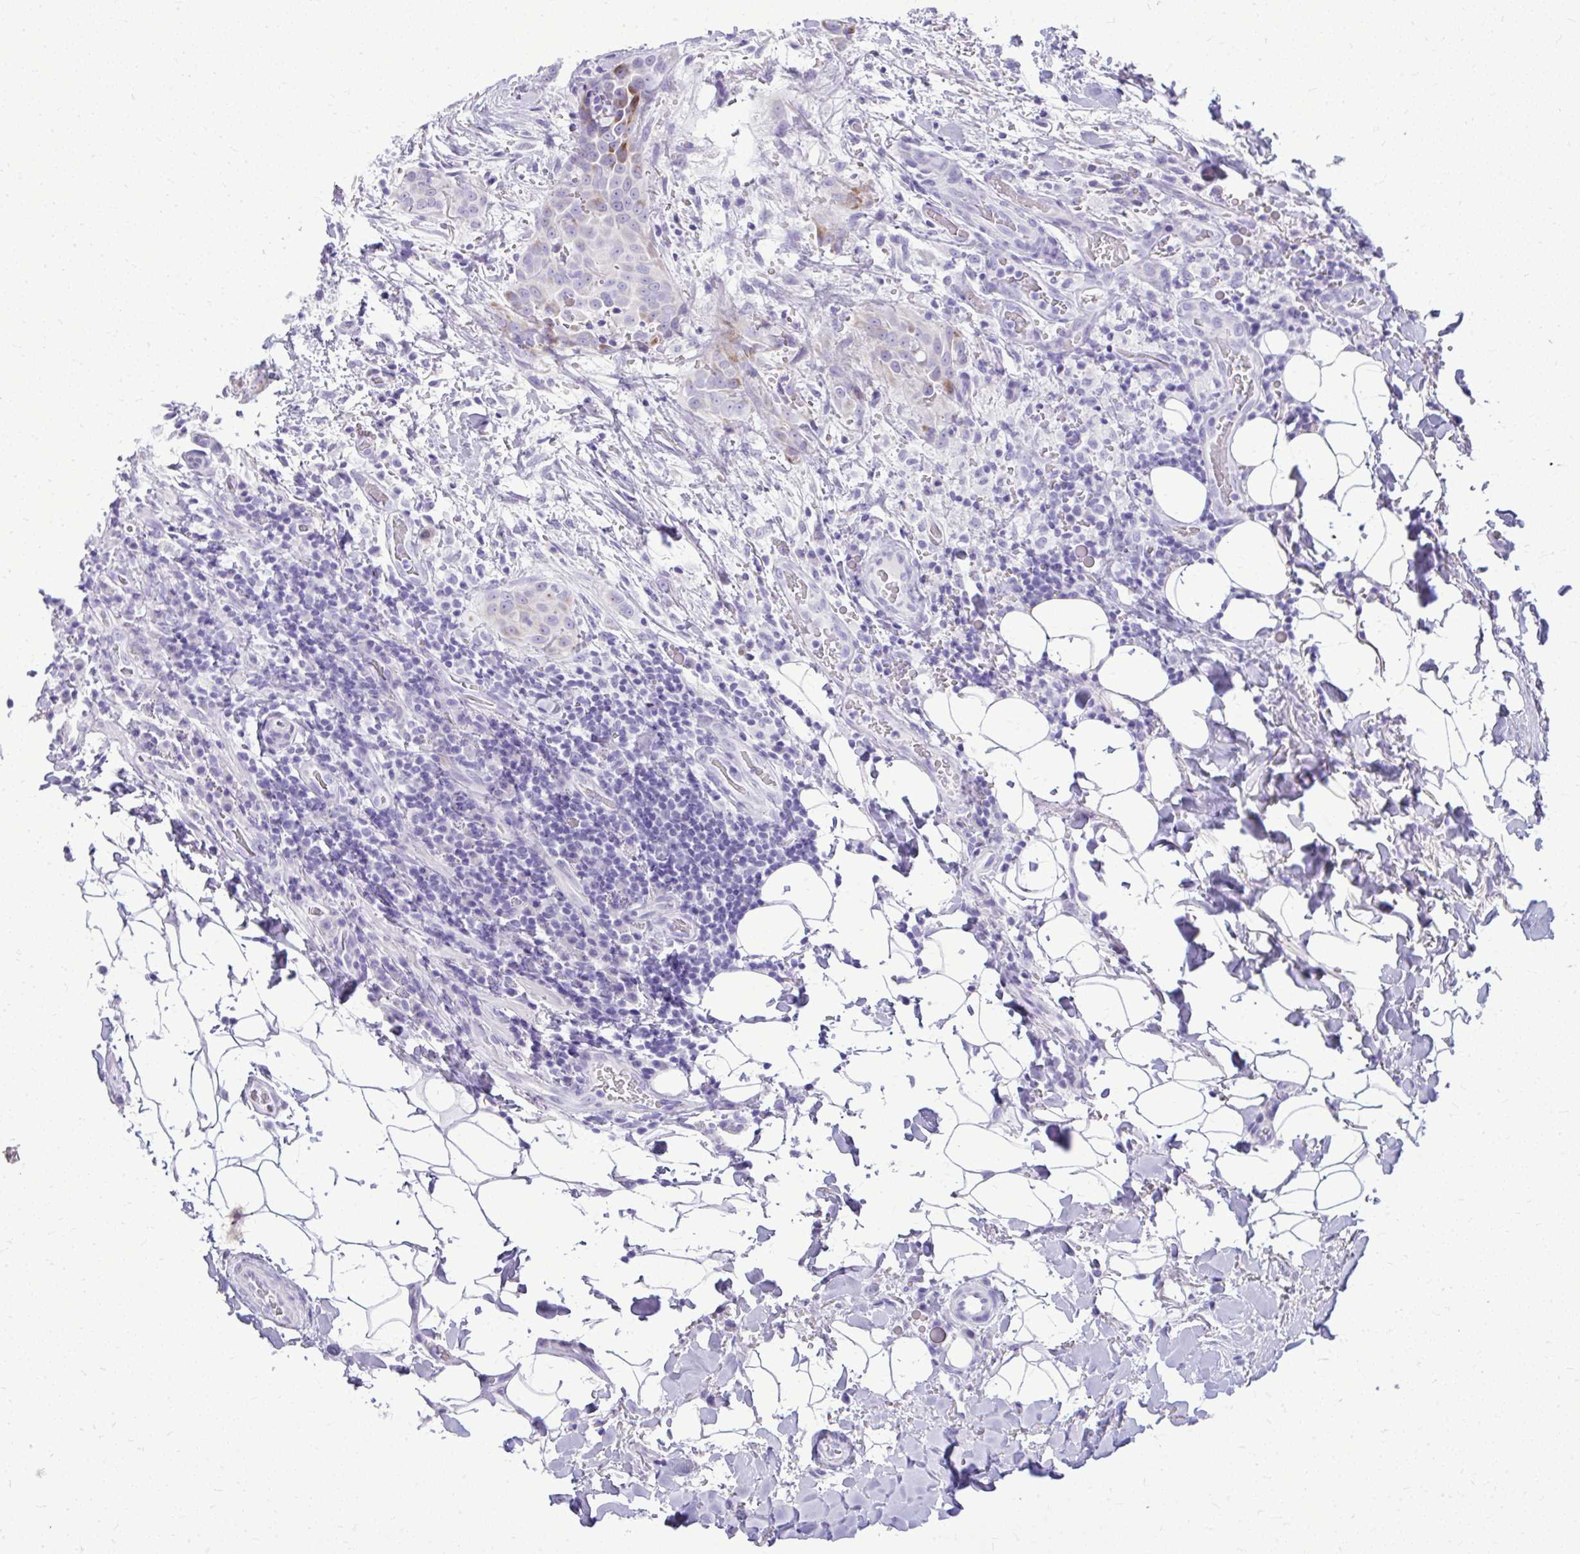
{"staining": {"intensity": "moderate", "quantity": "<25%", "location": "cytoplasmic/membranous"}, "tissue": "thyroid cancer", "cell_type": "Tumor cells", "image_type": "cancer", "snomed": [{"axis": "morphology", "description": "Papillary adenocarcinoma, NOS"}, {"axis": "topography", "description": "Thyroid gland"}], "caption": "Immunohistochemical staining of thyroid cancer demonstrates low levels of moderate cytoplasmic/membranous protein expression in about <25% of tumor cells. Immunohistochemistry stains the protein of interest in brown and the nuclei are stained blue.", "gene": "BCL6B", "patient": {"sex": "male", "age": 61}}